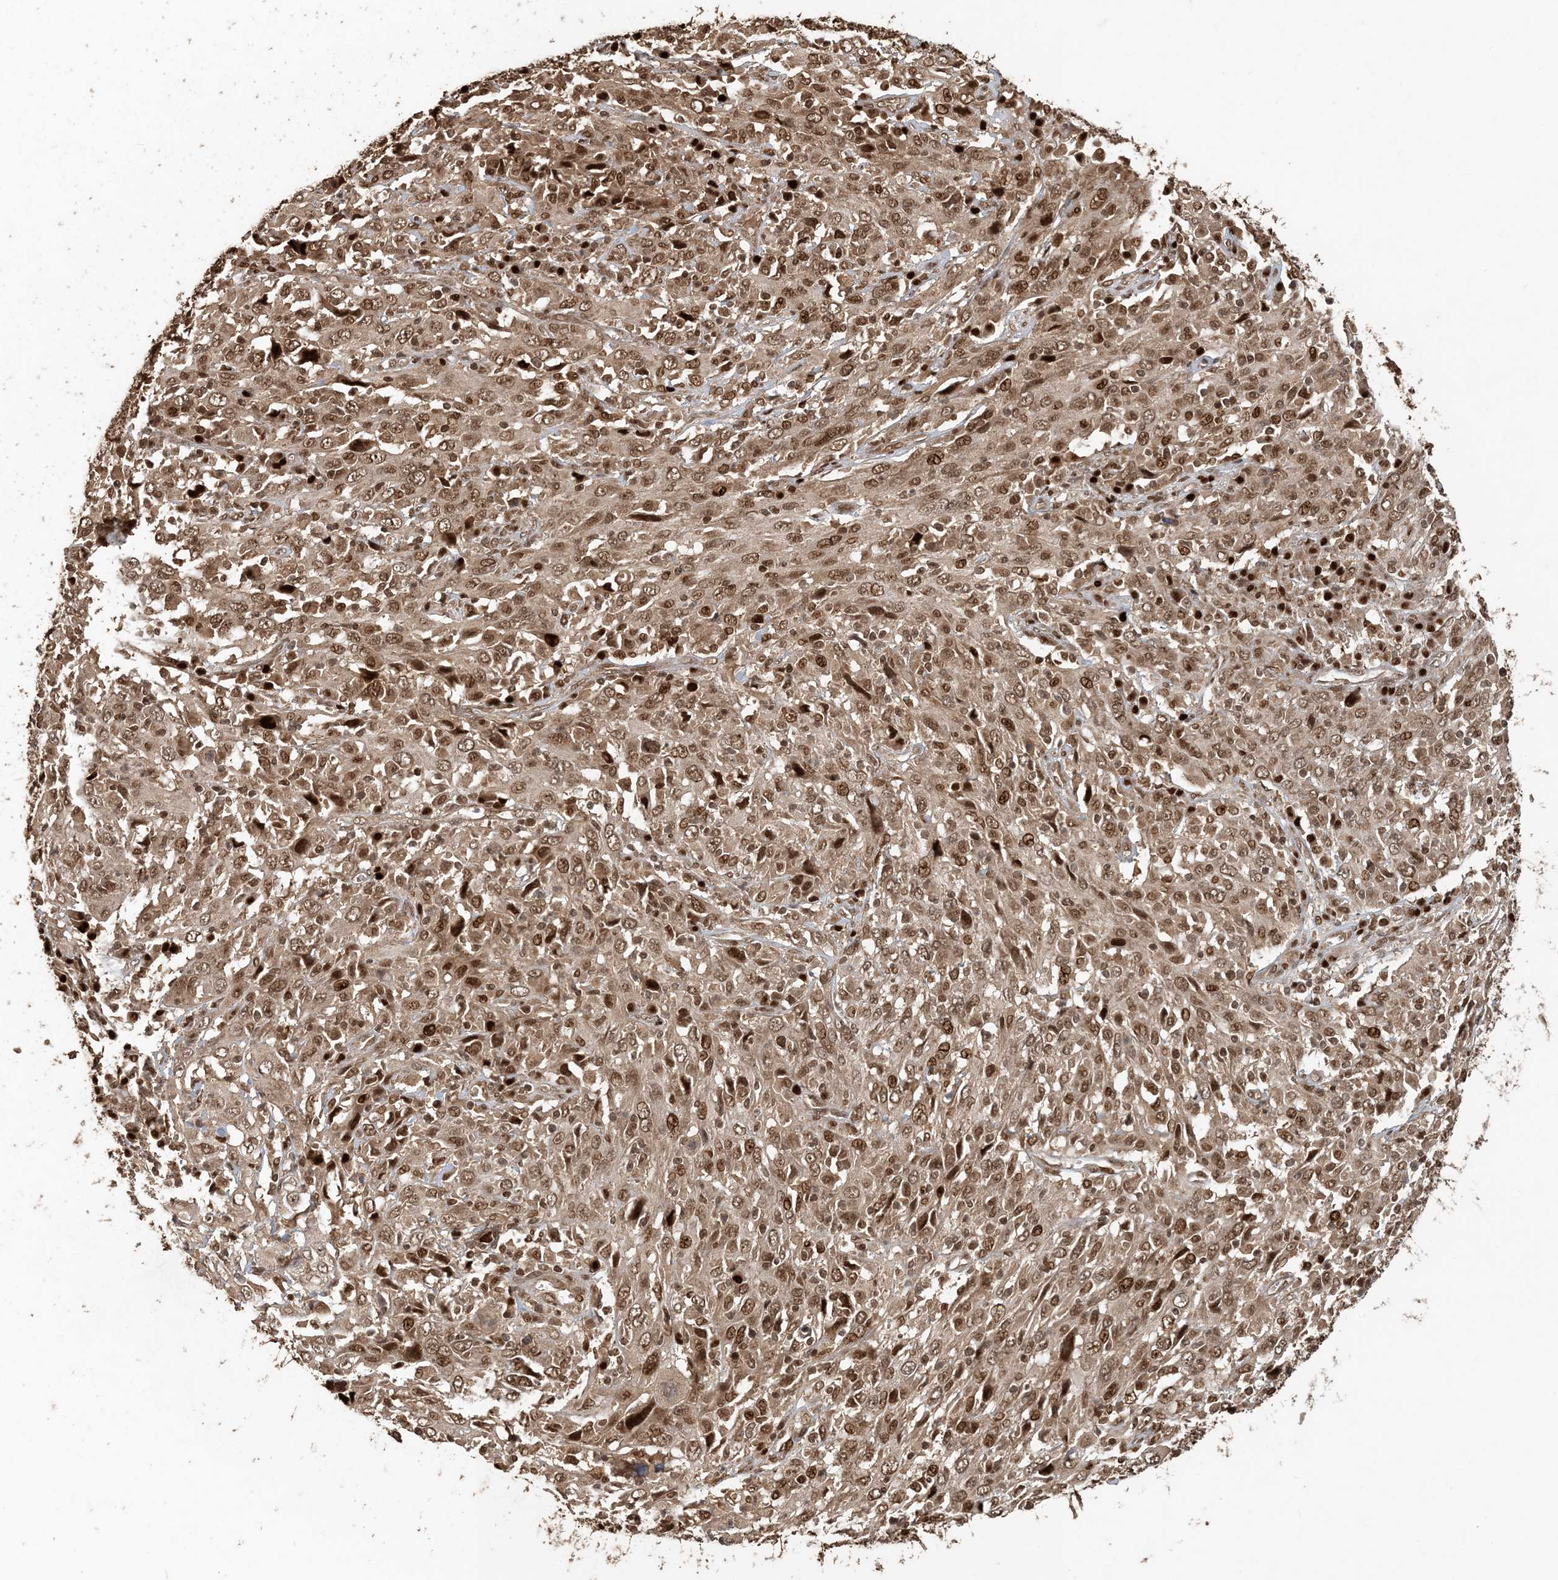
{"staining": {"intensity": "moderate", "quantity": ">75%", "location": "nuclear"}, "tissue": "cervical cancer", "cell_type": "Tumor cells", "image_type": "cancer", "snomed": [{"axis": "morphology", "description": "Squamous cell carcinoma, NOS"}, {"axis": "topography", "description": "Cervix"}], "caption": "Tumor cells demonstrate medium levels of moderate nuclear positivity in approximately >75% of cells in cervical cancer.", "gene": "ATP13A2", "patient": {"sex": "female", "age": 46}}